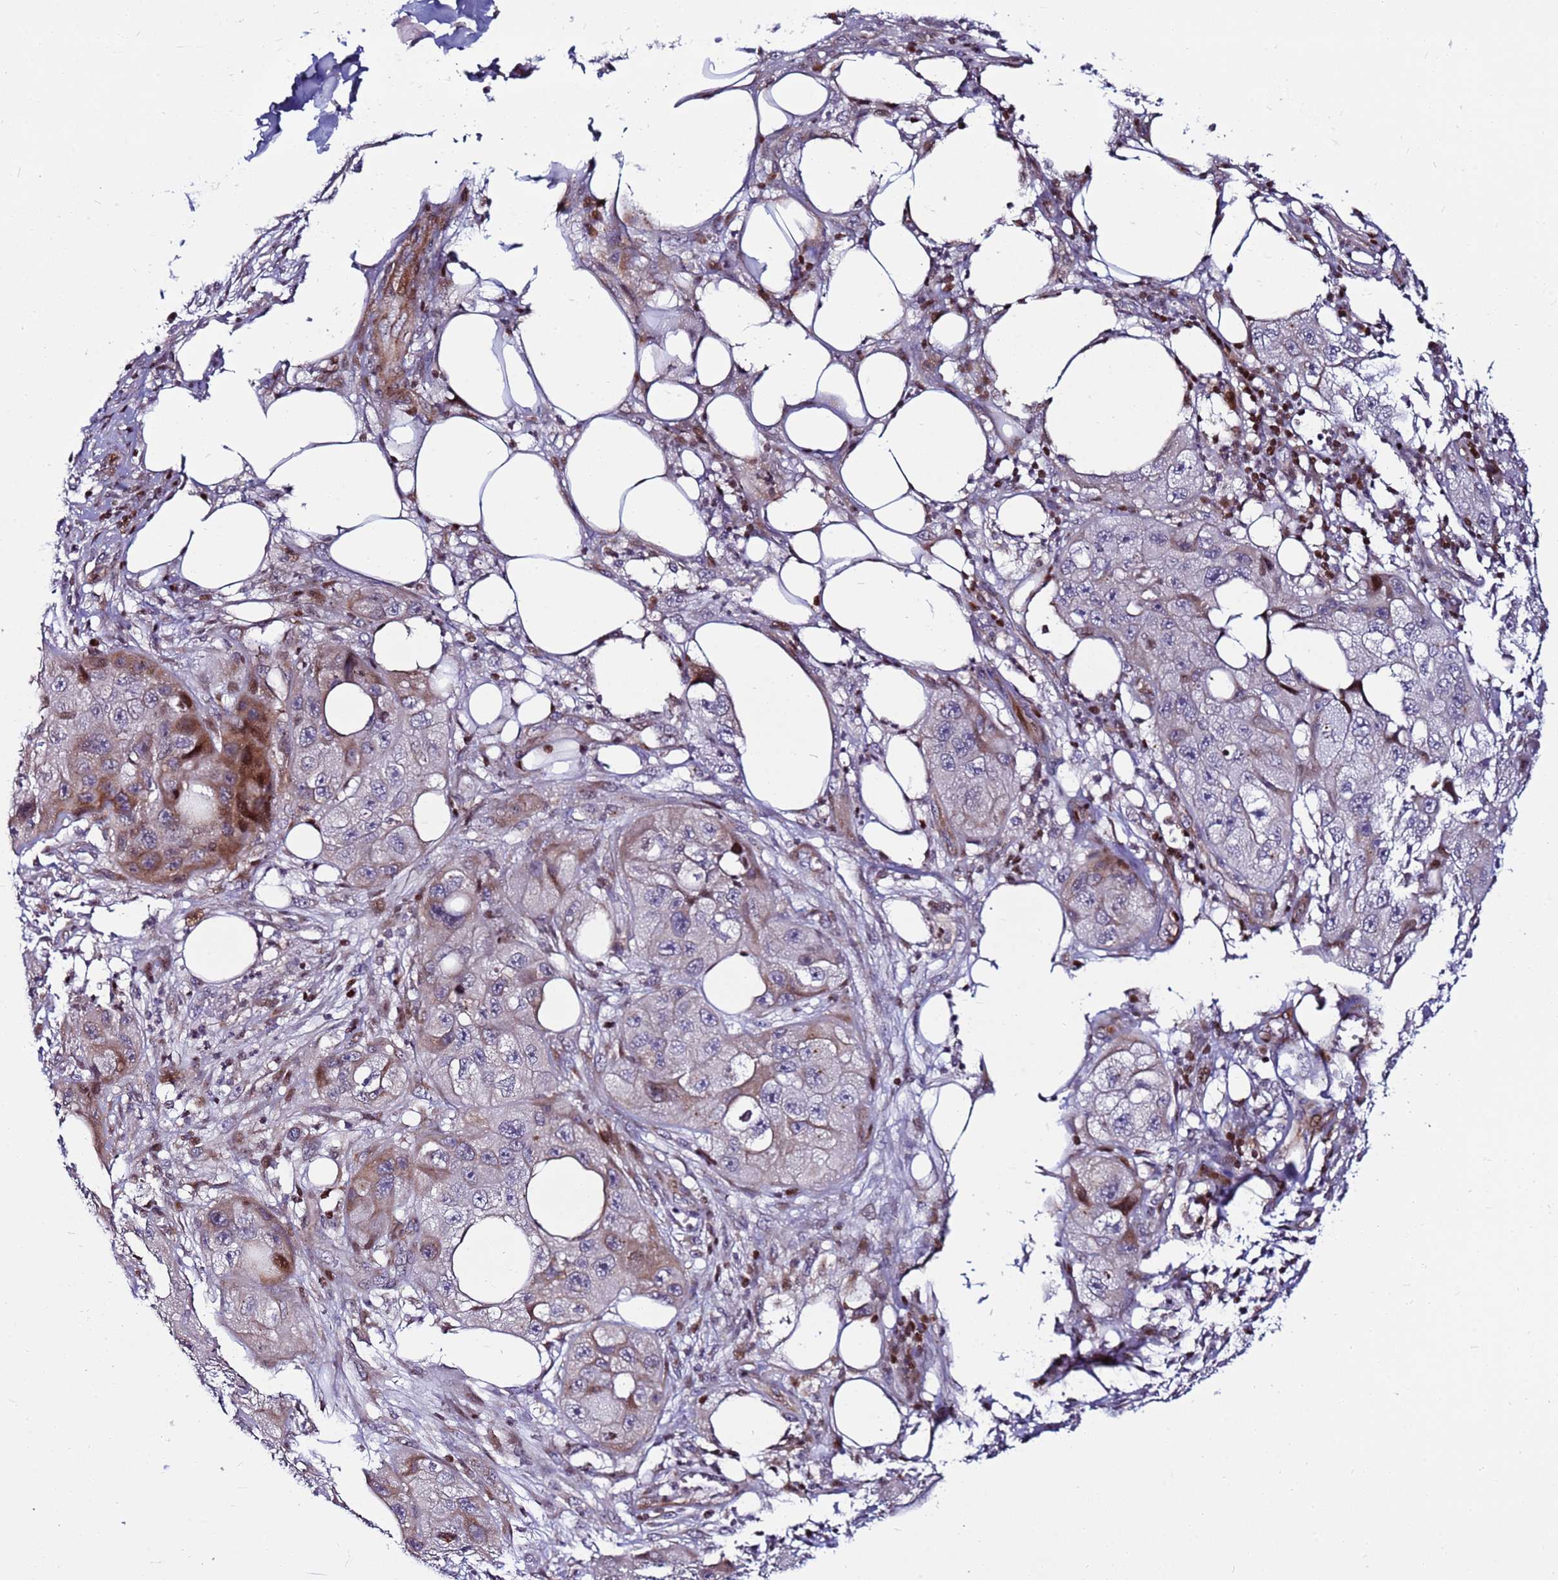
{"staining": {"intensity": "moderate", "quantity": "<25%", "location": "cytoplasmic/membranous,nuclear"}, "tissue": "skin cancer", "cell_type": "Tumor cells", "image_type": "cancer", "snomed": [{"axis": "morphology", "description": "Squamous cell carcinoma, NOS"}, {"axis": "topography", "description": "Skin"}, {"axis": "topography", "description": "Subcutis"}], "caption": "Skin cancer (squamous cell carcinoma) tissue exhibits moderate cytoplasmic/membranous and nuclear positivity in about <25% of tumor cells", "gene": "WBP11", "patient": {"sex": "male", "age": 73}}